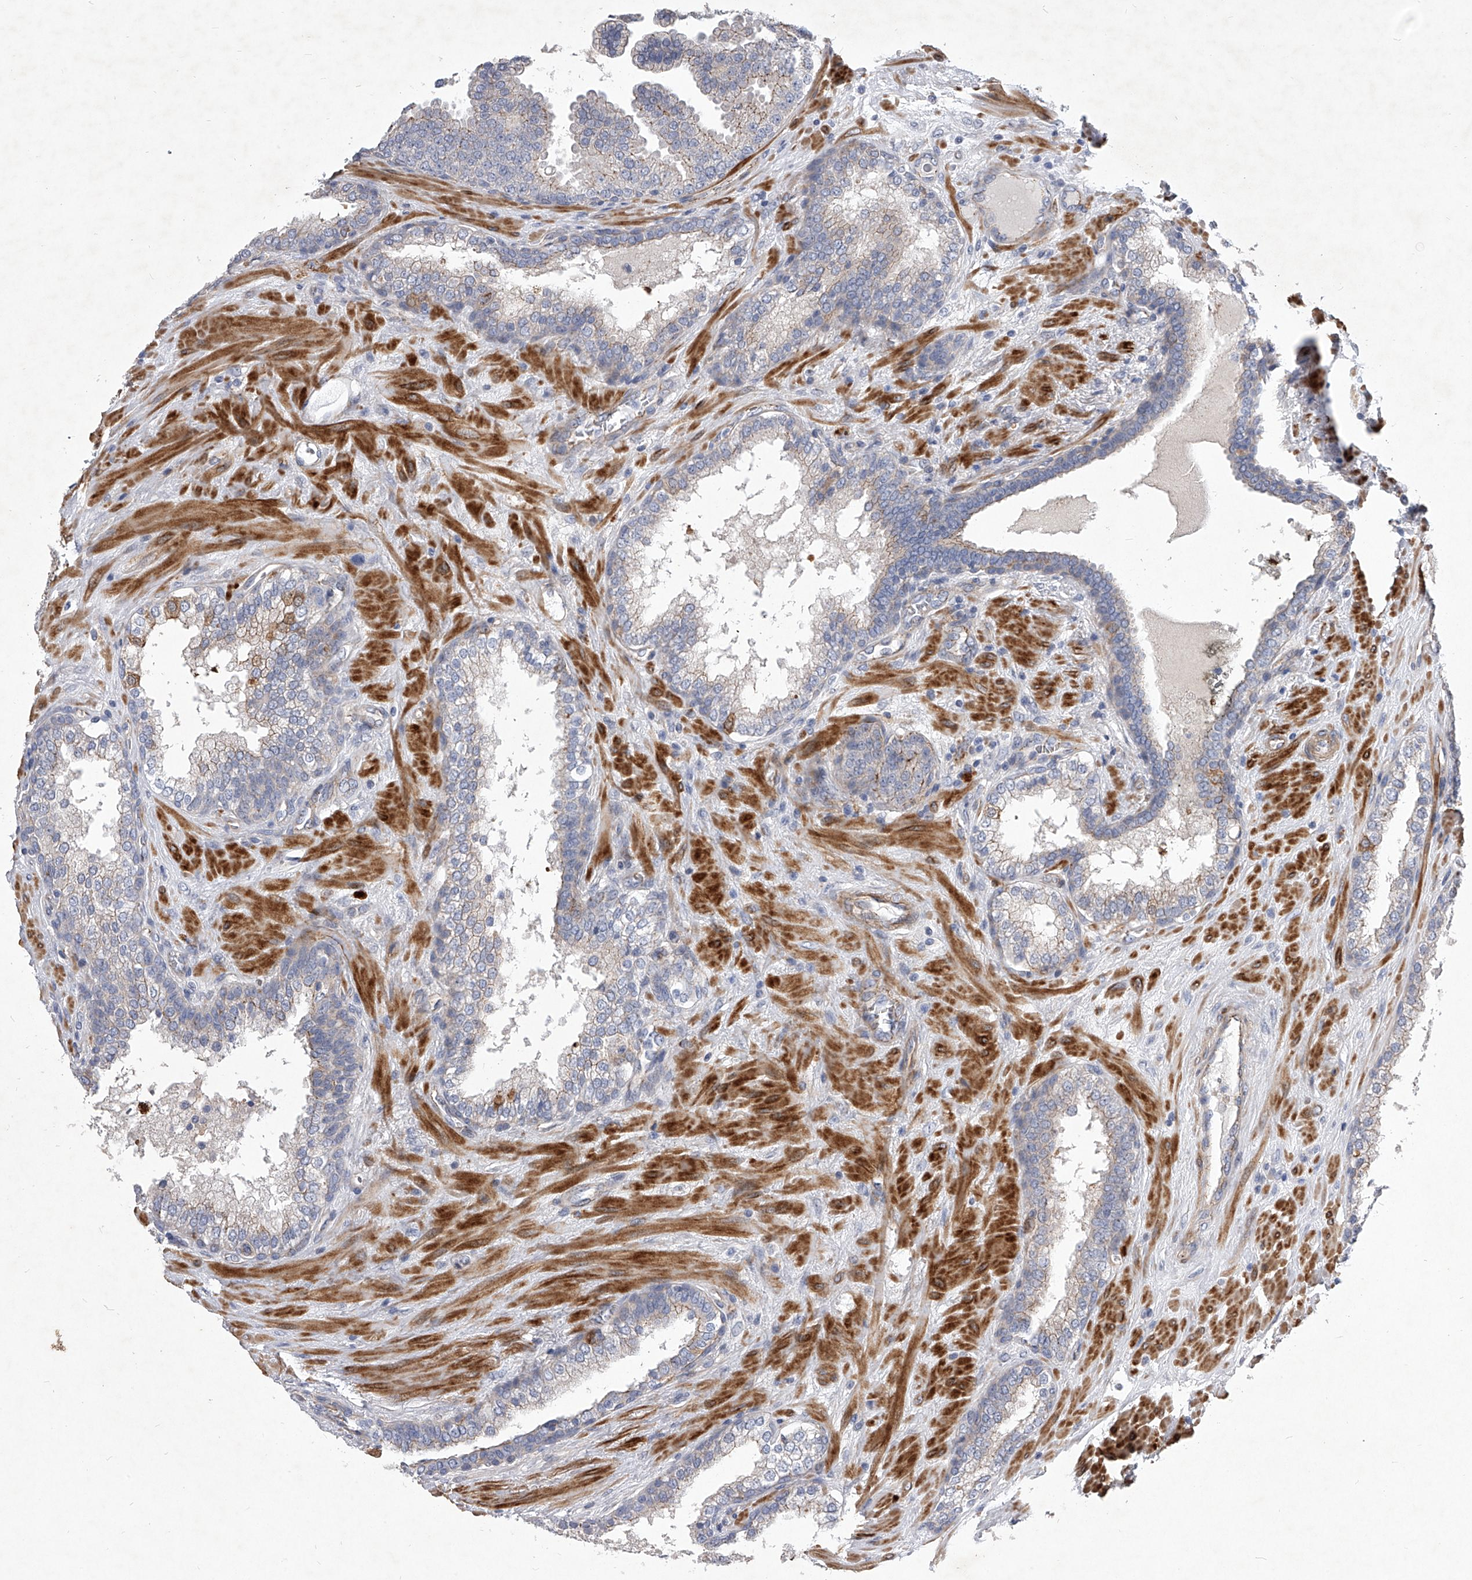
{"staining": {"intensity": "weak", "quantity": "<25%", "location": "cytoplasmic/membranous"}, "tissue": "prostate cancer", "cell_type": "Tumor cells", "image_type": "cancer", "snomed": [{"axis": "morphology", "description": "Adenocarcinoma, Low grade"}, {"axis": "topography", "description": "Prostate"}], "caption": "DAB immunohistochemical staining of low-grade adenocarcinoma (prostate) exhibits no significant staining in tumor cells.", "gene": "MINDY4", "patient": {"sex": "male", "age": 67}}